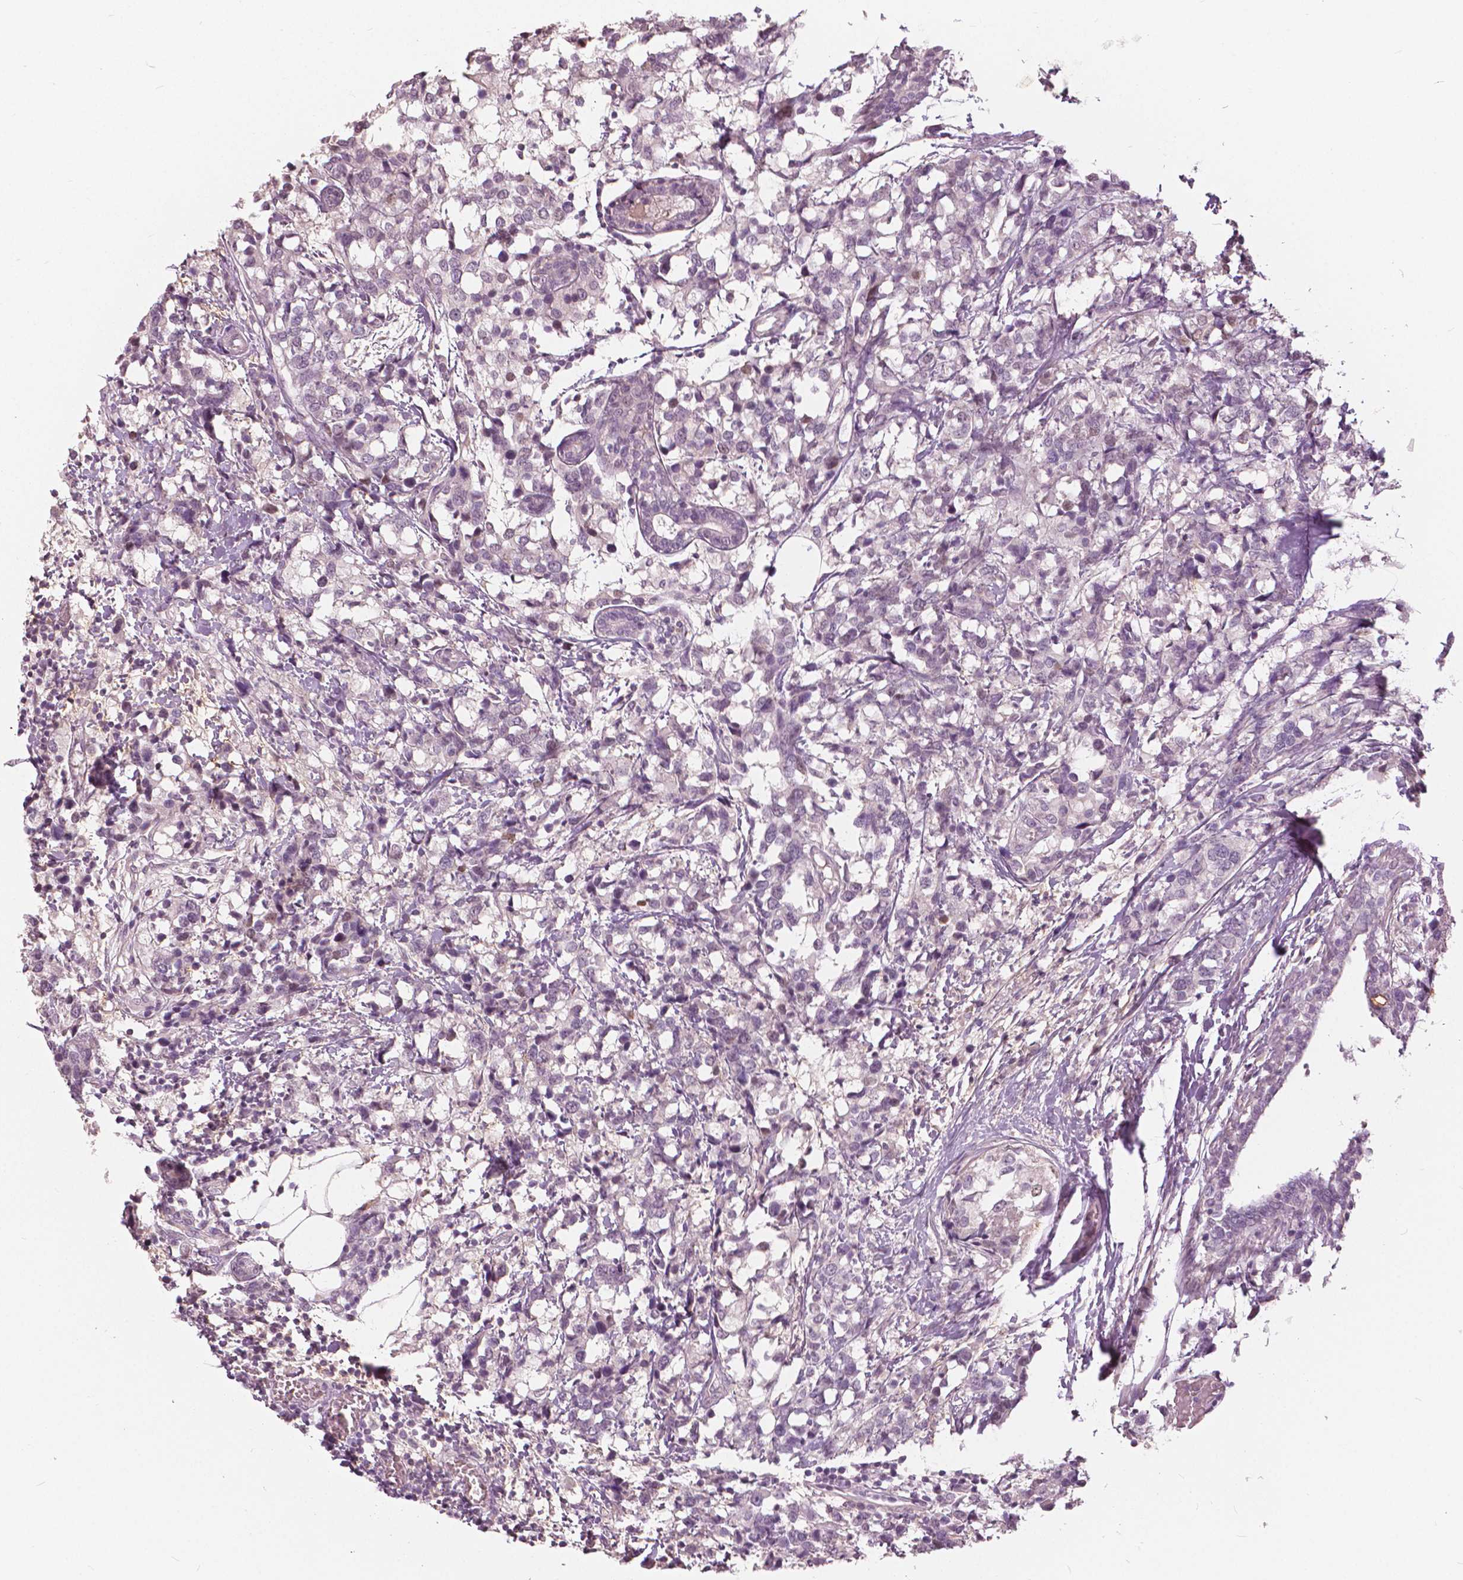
{"staining": {"intensity": "negative", "quantity": "none", "location": "none"}, "tissue": "breast cancer", "cell_type": "Tumor cells", "image_type": "cancer", "snomed": [{"axis": "morphology", "description": "Lobular carcinoma"}, {"axis": "topography", "description": "Breast"}], "caption": "Tumor cells show no significant protein positivity in breast cancer.", "gene": "NANOG", "patient": {"sex": "female", "age": 59}}